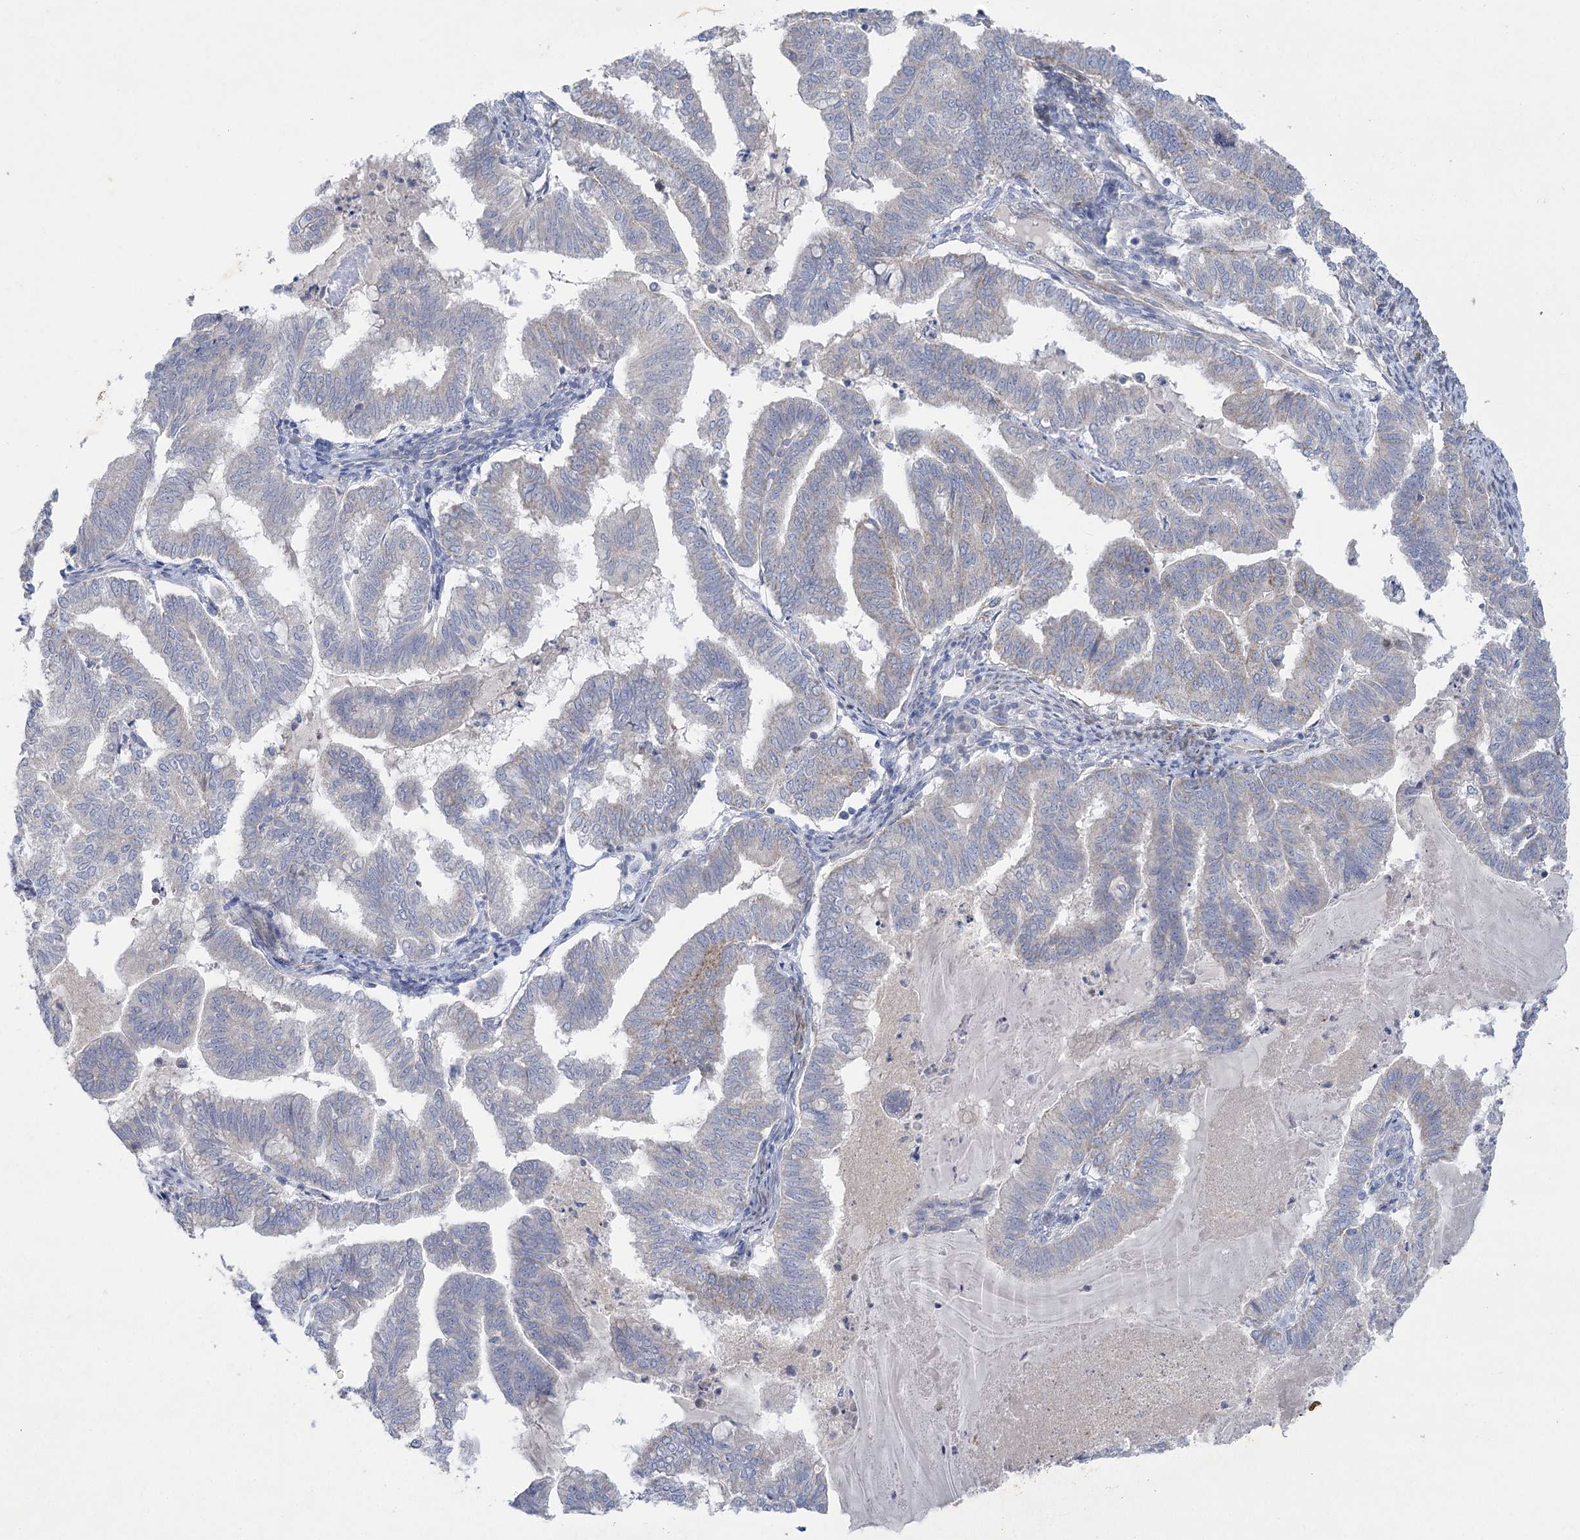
{"staining": {"intensity": "moderate", "quantity": "<25%", "location": "cytoplasmic/membranous"}, "tissue": "endometrial cancer", "cell_type": "Tumor cells", "image_type": "cancer", "snomed": [{"axis": "morphology", "description": "Adenocarcinoma, NOS"}, {"axis": "topography", "description": "Endometrium"}], "caption": "A photomicrograph of human adenocarcinoma (endometrial) stained for a protein exhibits moderate cytoplasmic/membranous brown staining in tumor cells.", "gene": "DHTKD1", "patient": {"sex": "female", "age": 79}}